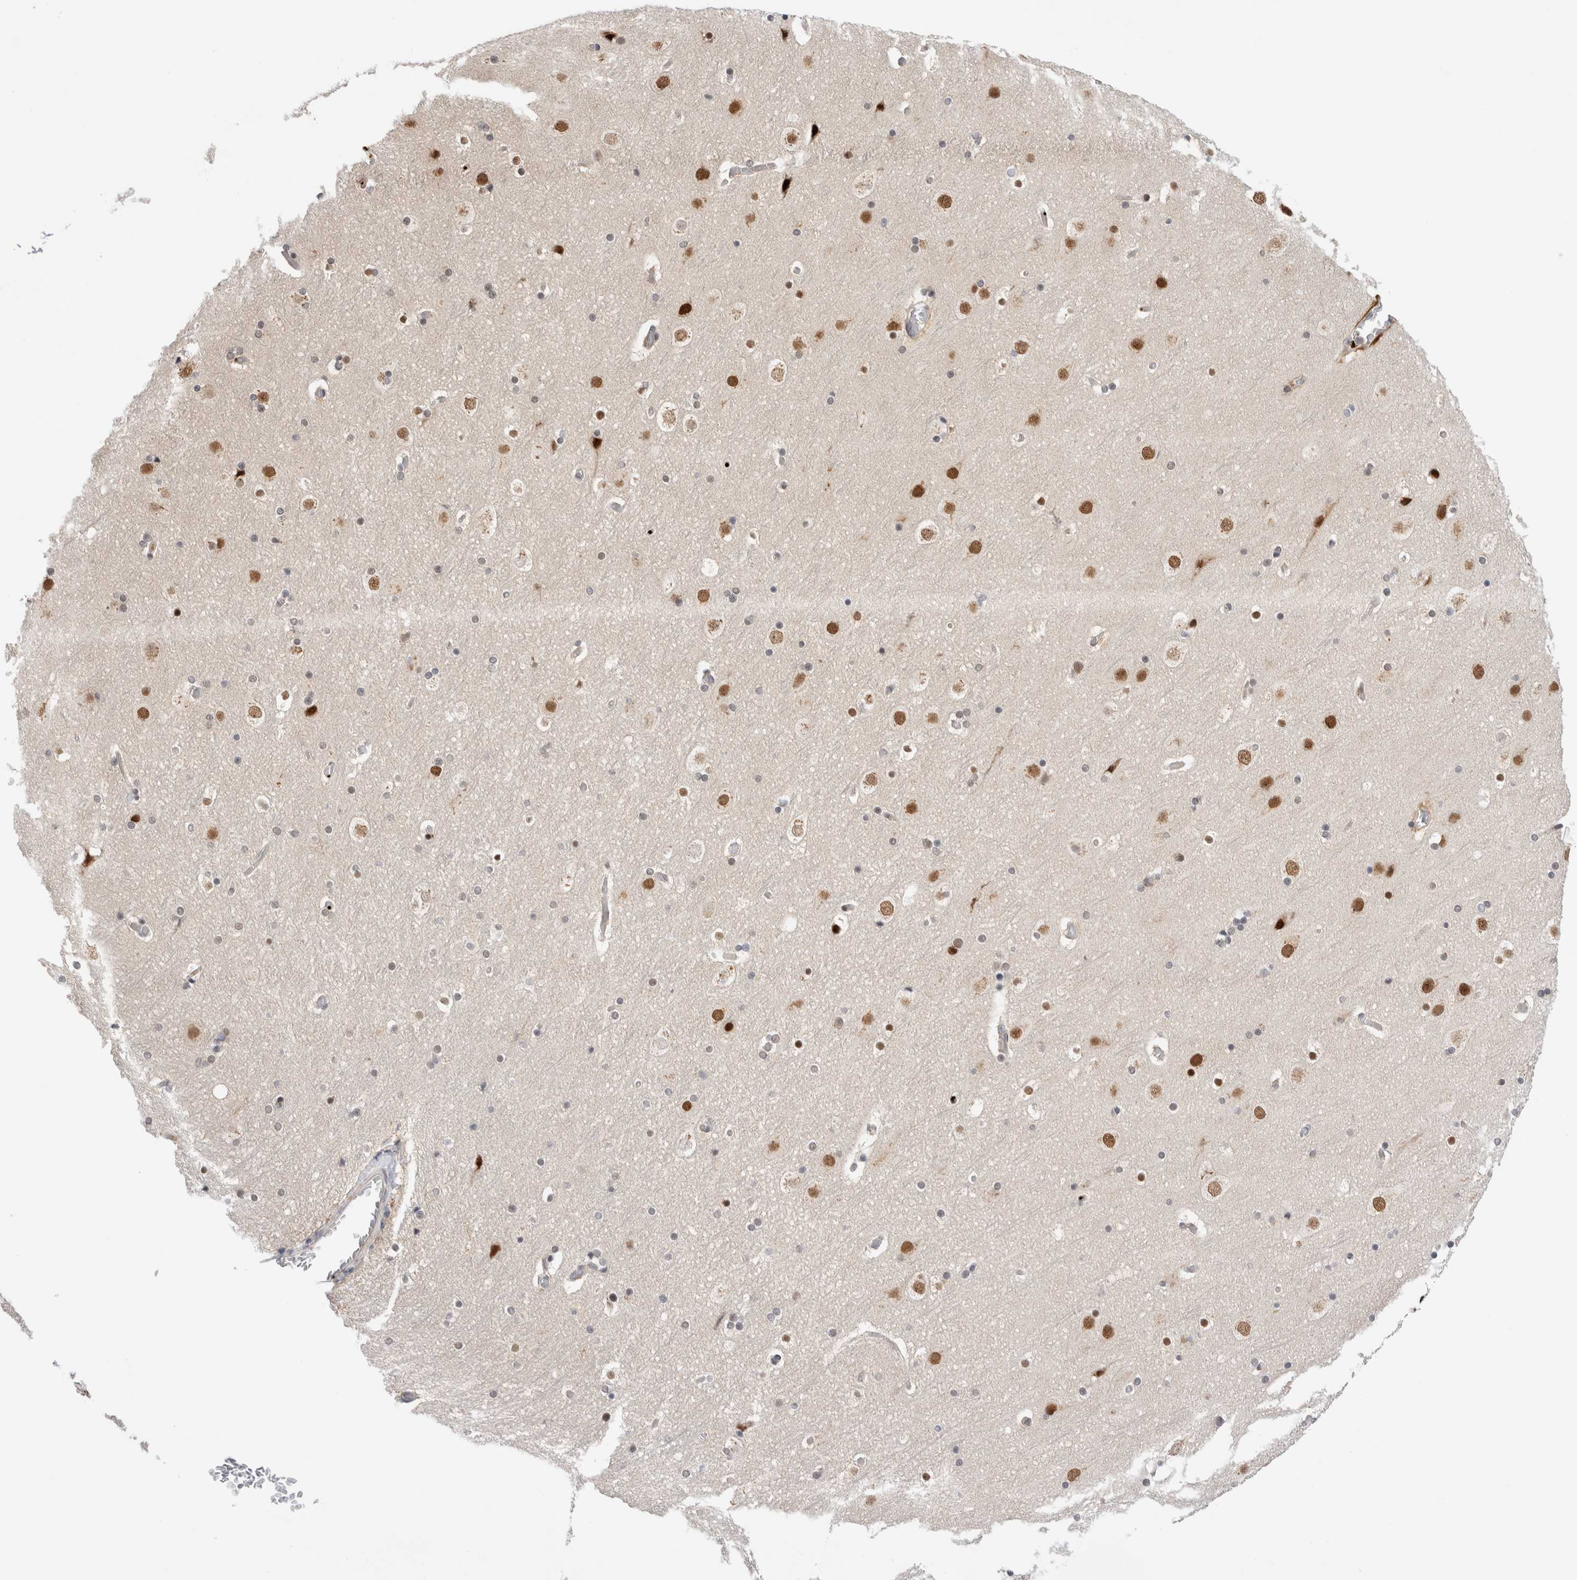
{"staining": {"intensity": "weak", "quantity": ">75%", "location": "cytoplasmic/membranous"}, "tissue": "cerebral cortex", "cell_type": "Endothelial cells", "image_type": "normal", "snomed": [{"axis": "morphology", "description": "Normal tissue, NOS"}, {"axis": "topography", "description": "Cerebral cortex"}], "caption": "Cerebral cortex was stained to show a protein in brown. There is low levels of weak cytoplasmic/membranous positivity in about >75% of endothelial cells. (brown staining indicates protein expression, while blue staining denotes nuclei).", "gene": "VPS28", "patient": {"sex": "male", "age": 57}}